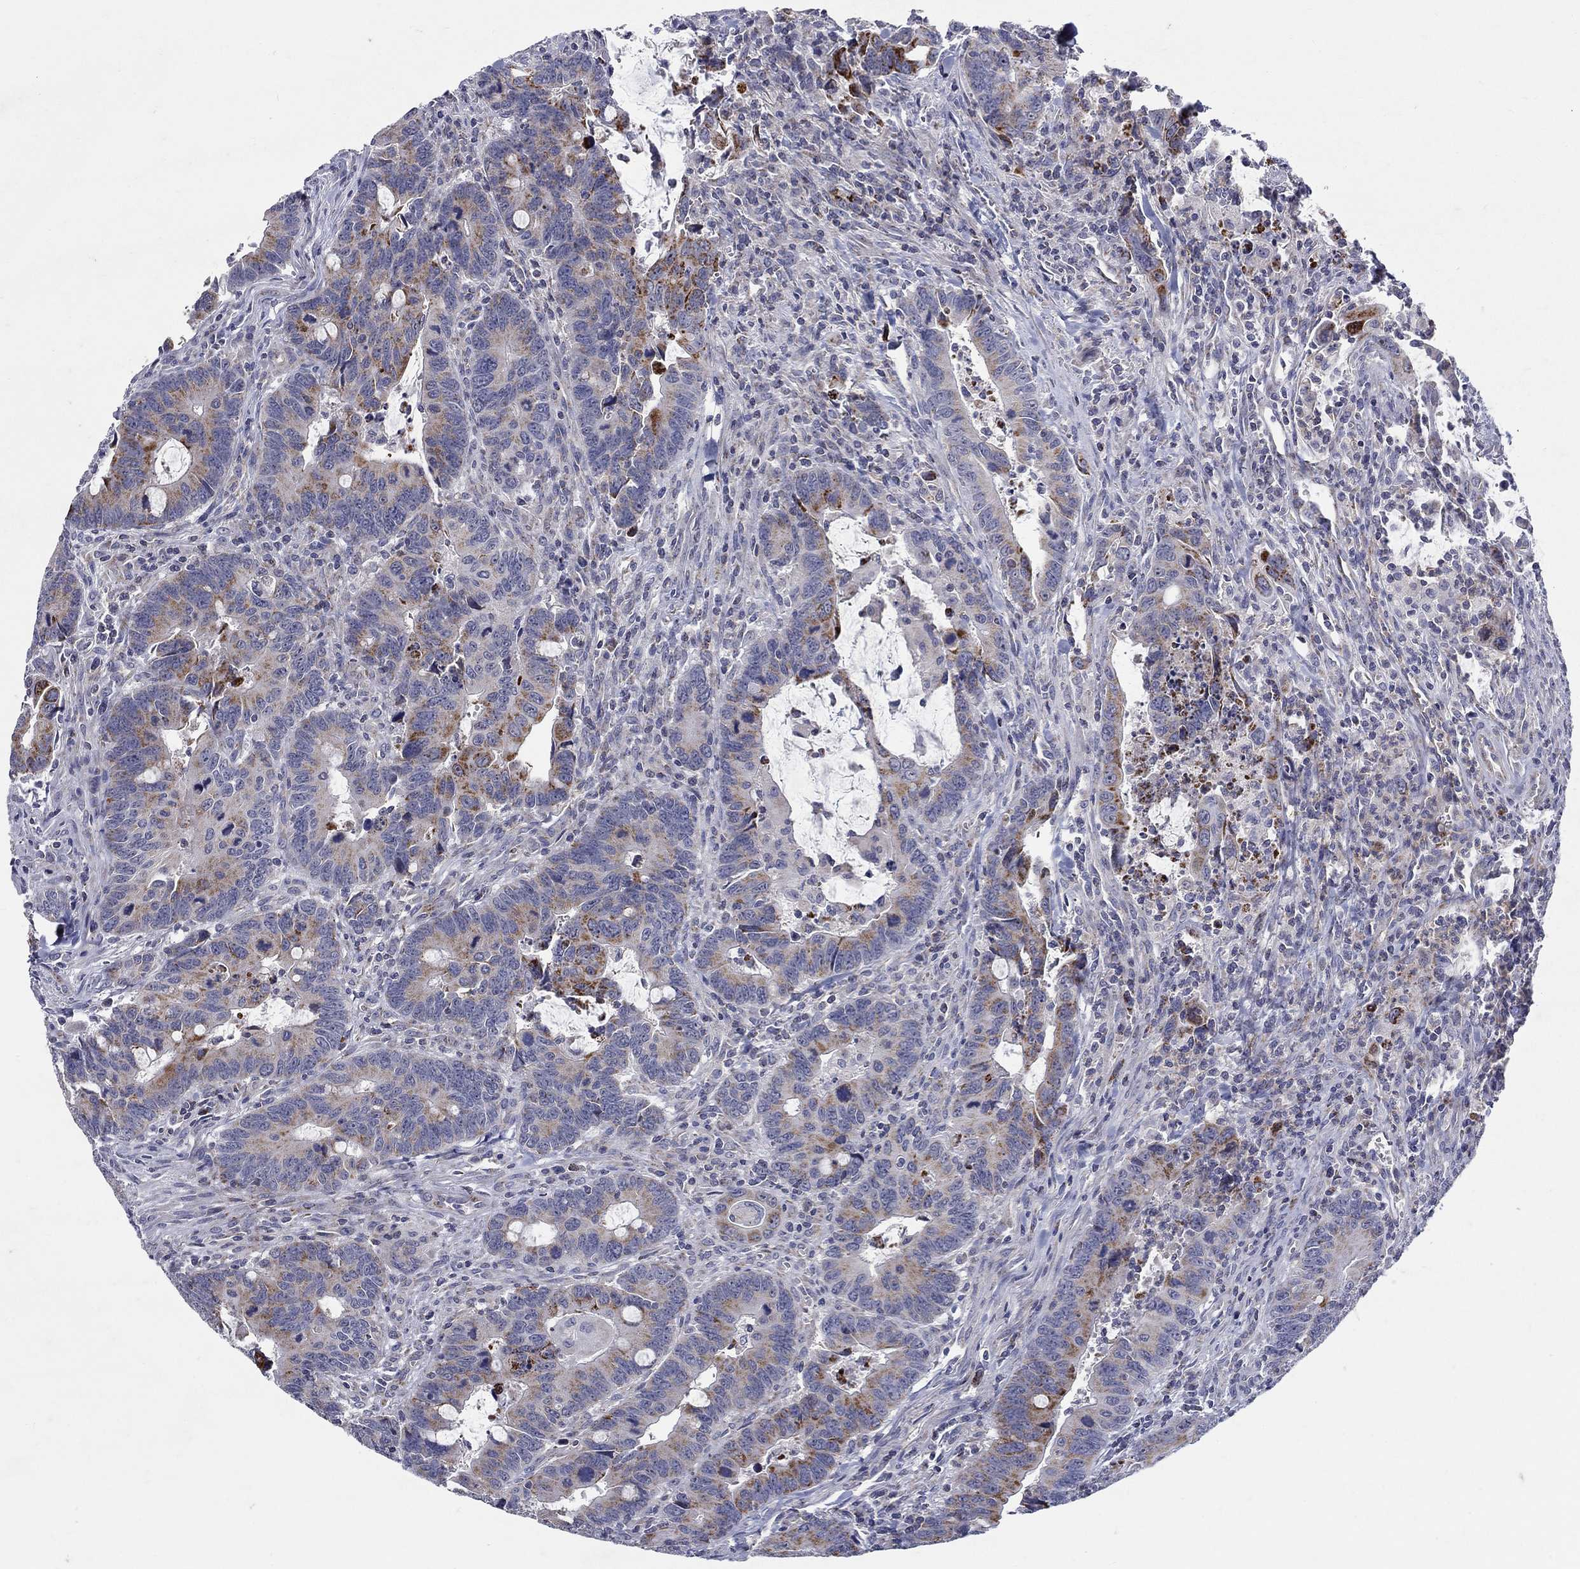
{"staining": {"intensity": "strong", "quantity": "25%-75%", "location": "cytoplasmic/membranous"}, "tissue": "colorectal cancer", "cell_type": "Tumor cells", "image_type": "cancer", "snomed": [{"axis": "morphology", "description": "Adenocarcinoma, NOS"}, {"axis": "topography", "description": "Rectum"}], "caption": "Colorectal cancer (adenocarcinoma) tissue reveals strong cytoplasmic/membranous staining in approximately 25%-75% of tumor cells", "gene": "HMX2", "patient": {"sex": "male", "age": 67}}